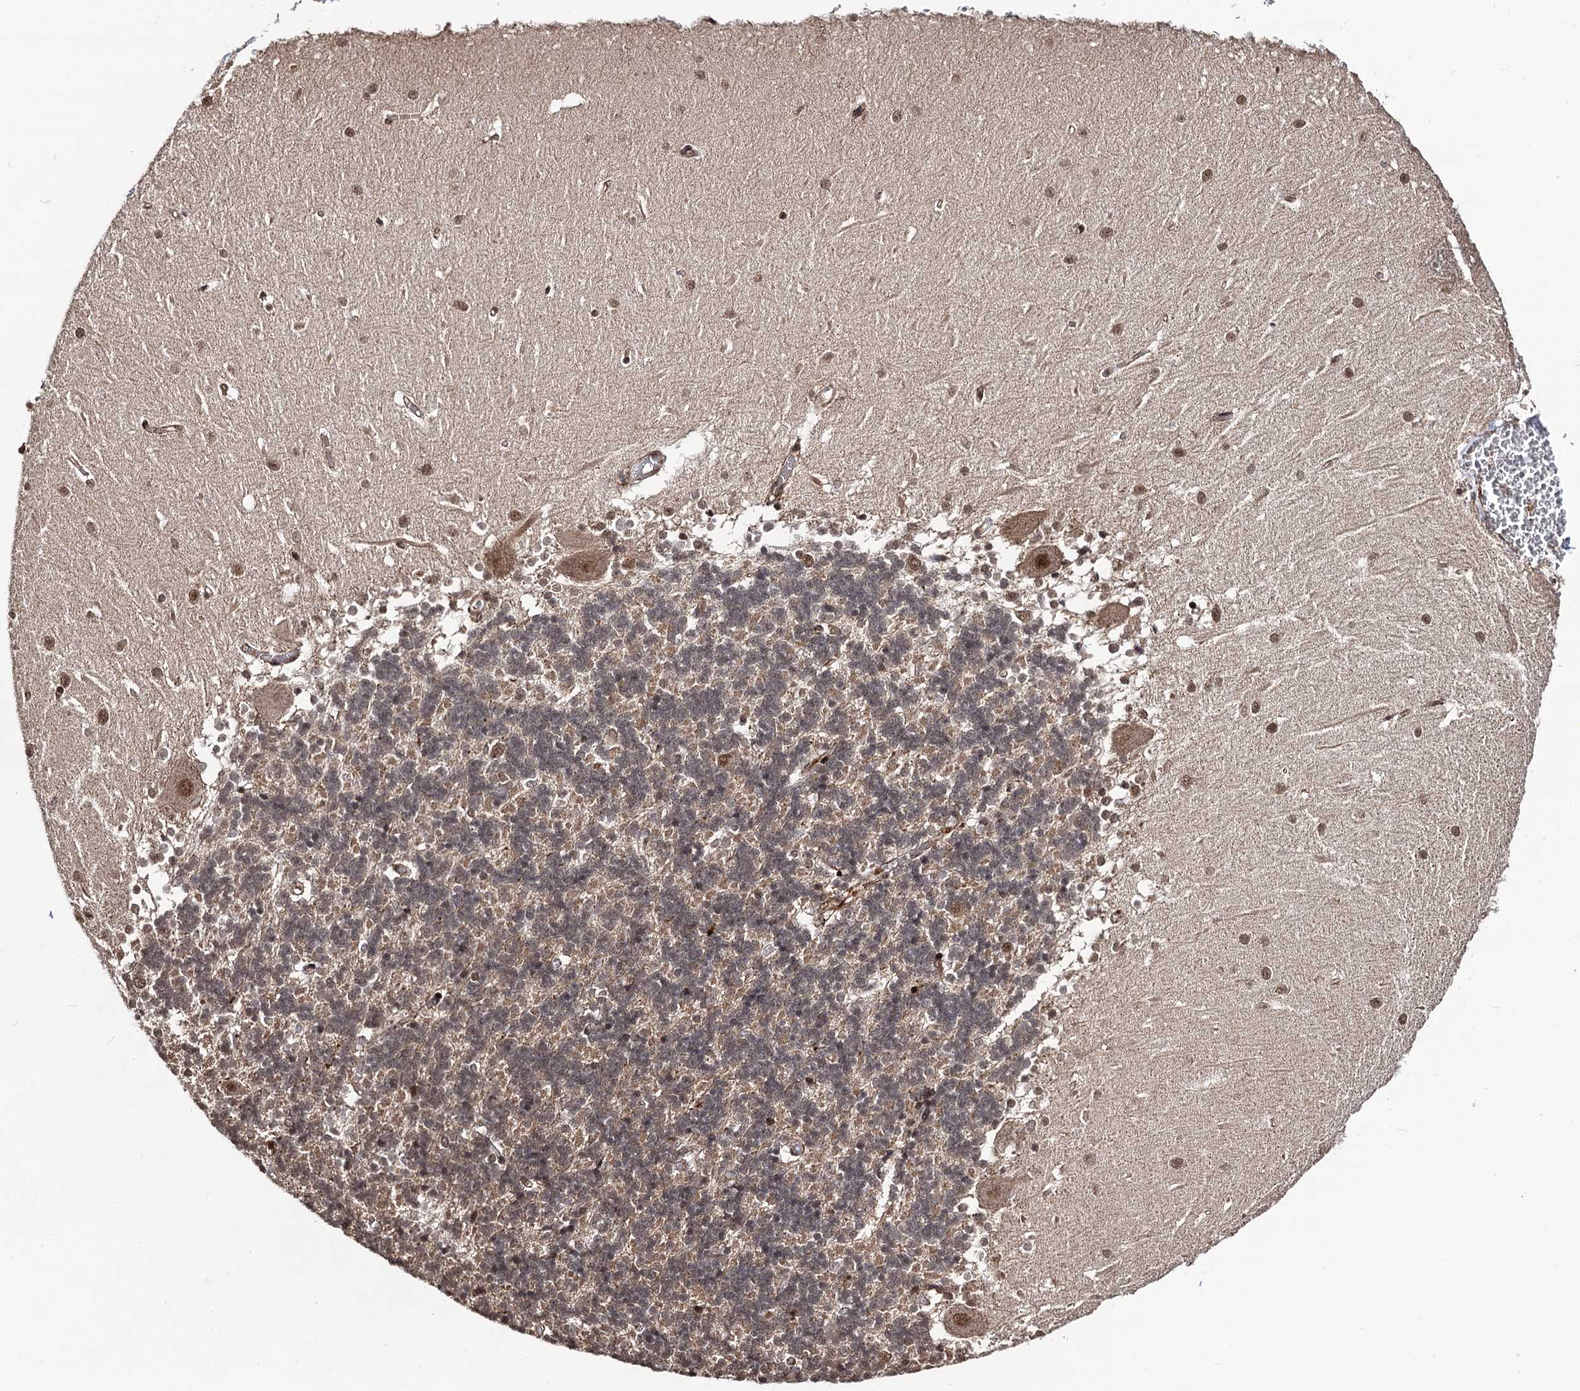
{"staining": {"intensity": "moderate", "quantity": "25%-75%", "location": "cytoplasmic/membranous,nuclear"}, "tissue": "cerebellum", "cell_type": "Cells in granular layer", "image_type": "normal", "snomed": [{"axis": "morphology", "description": "Normal tissue, NOS"}, {"axis": "topography", "description": "Cerebellum"}], "caption": "Immunohistochemistry image of unremarkable cerebellum stained for a protein (brown), which exhibits medium levels of moderate cytoplasmic/membranous,nuclear staining in about 25%-75% of cells in granular layer.", "gene": "SFSWAP", "patient": {"sex": "male", "age": 37}}